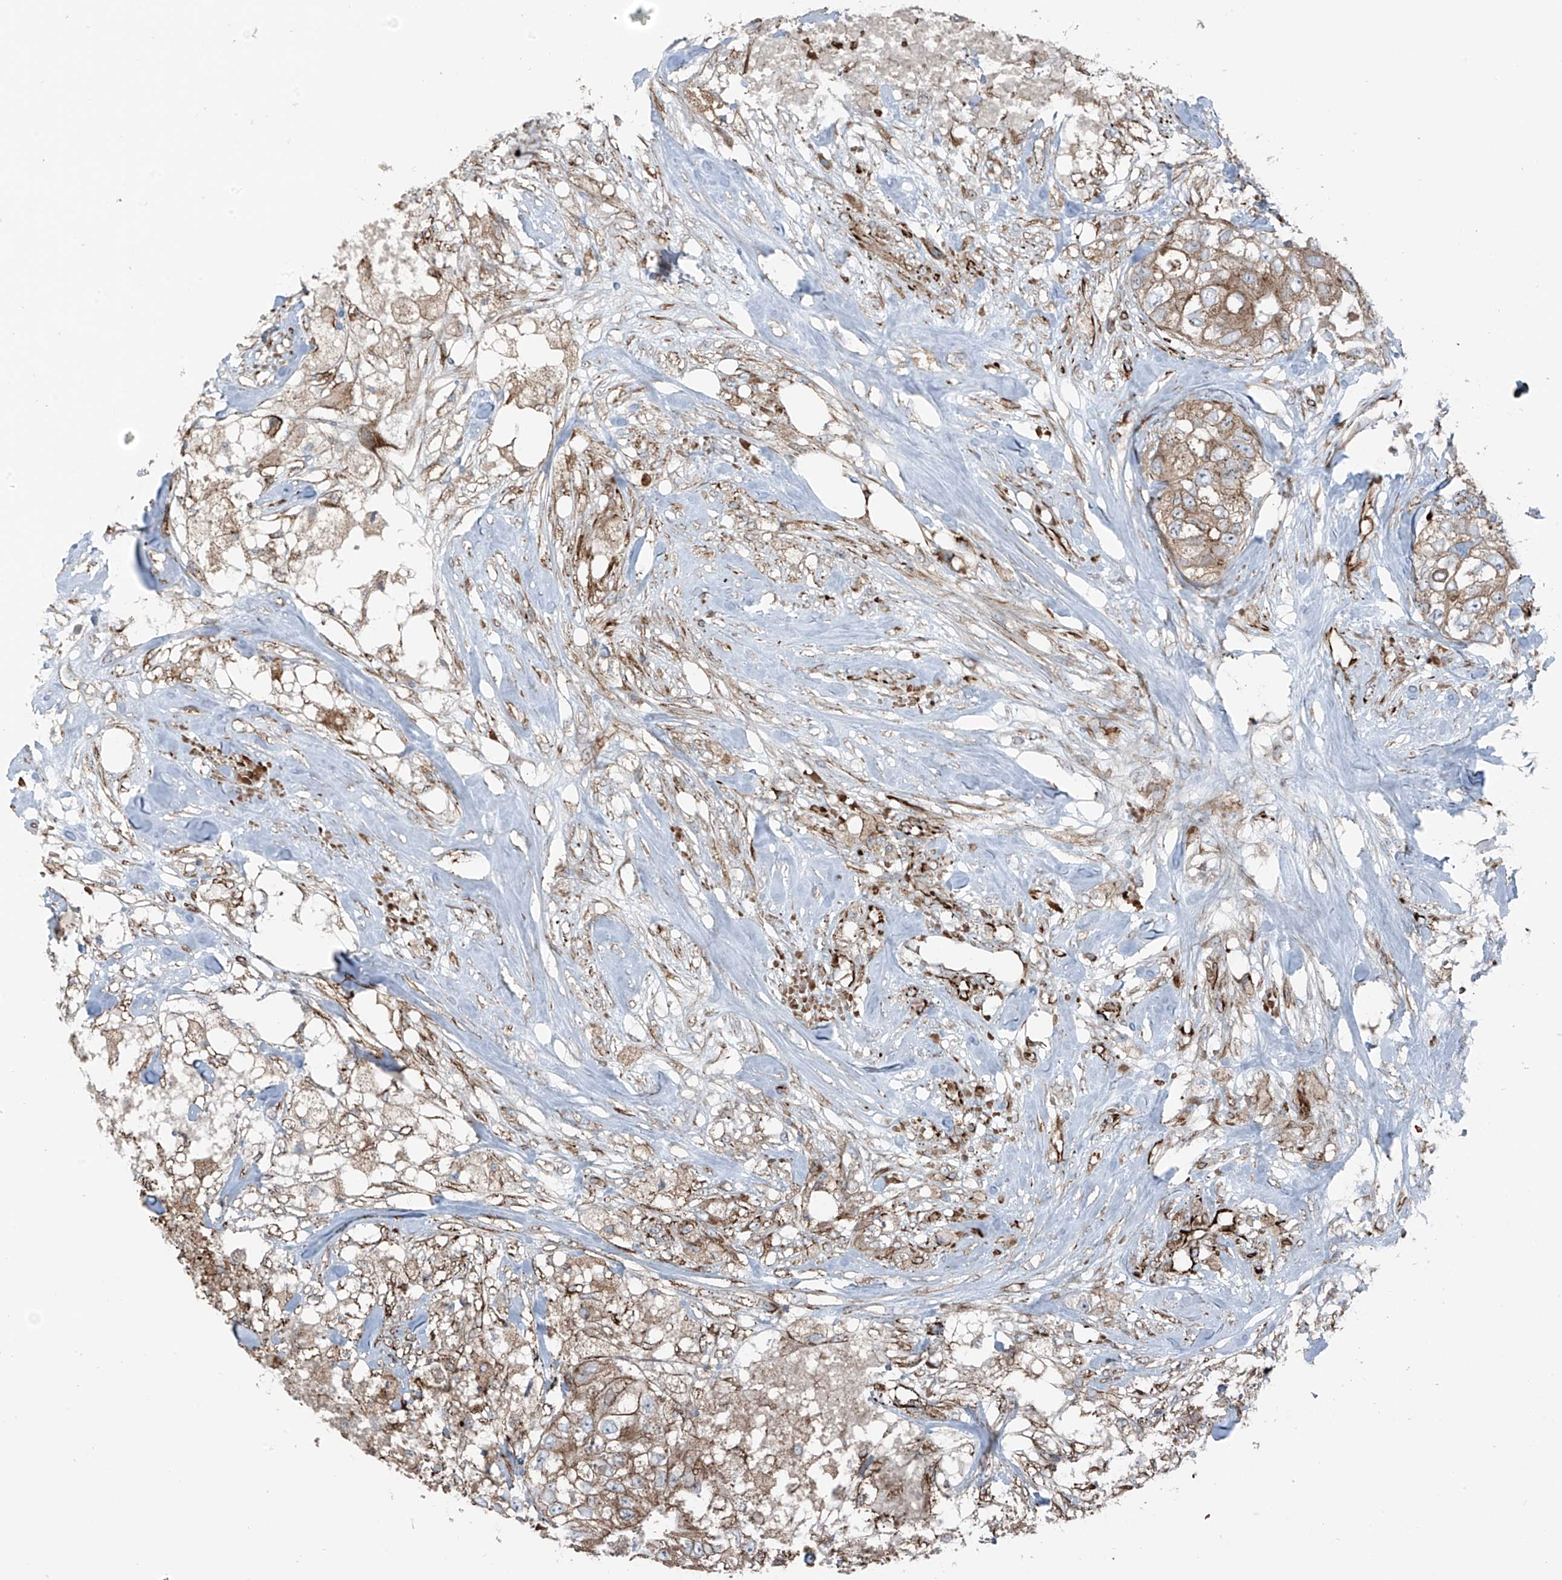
{"staining": {"intensity": "moderate", "quantity": ">75%", "location": "cytoplasmic/membranous"}, "tissue": "breast cancer", "cell_type": "Tumor cells", "image_type": "cancer", "snomed": [{"axis": "morphology", "description": "Duct carcinoma"}, {"axis": "topography", "description": "Breast"}], "caption": "Protein staining reveals moderate cytoplasmic/membranous positivity in about >75% of tumor cells in invasive ductal carcinoma (breast).", "gene": "ERLEC1", "patient": {"sex": "female", "age": 62}}